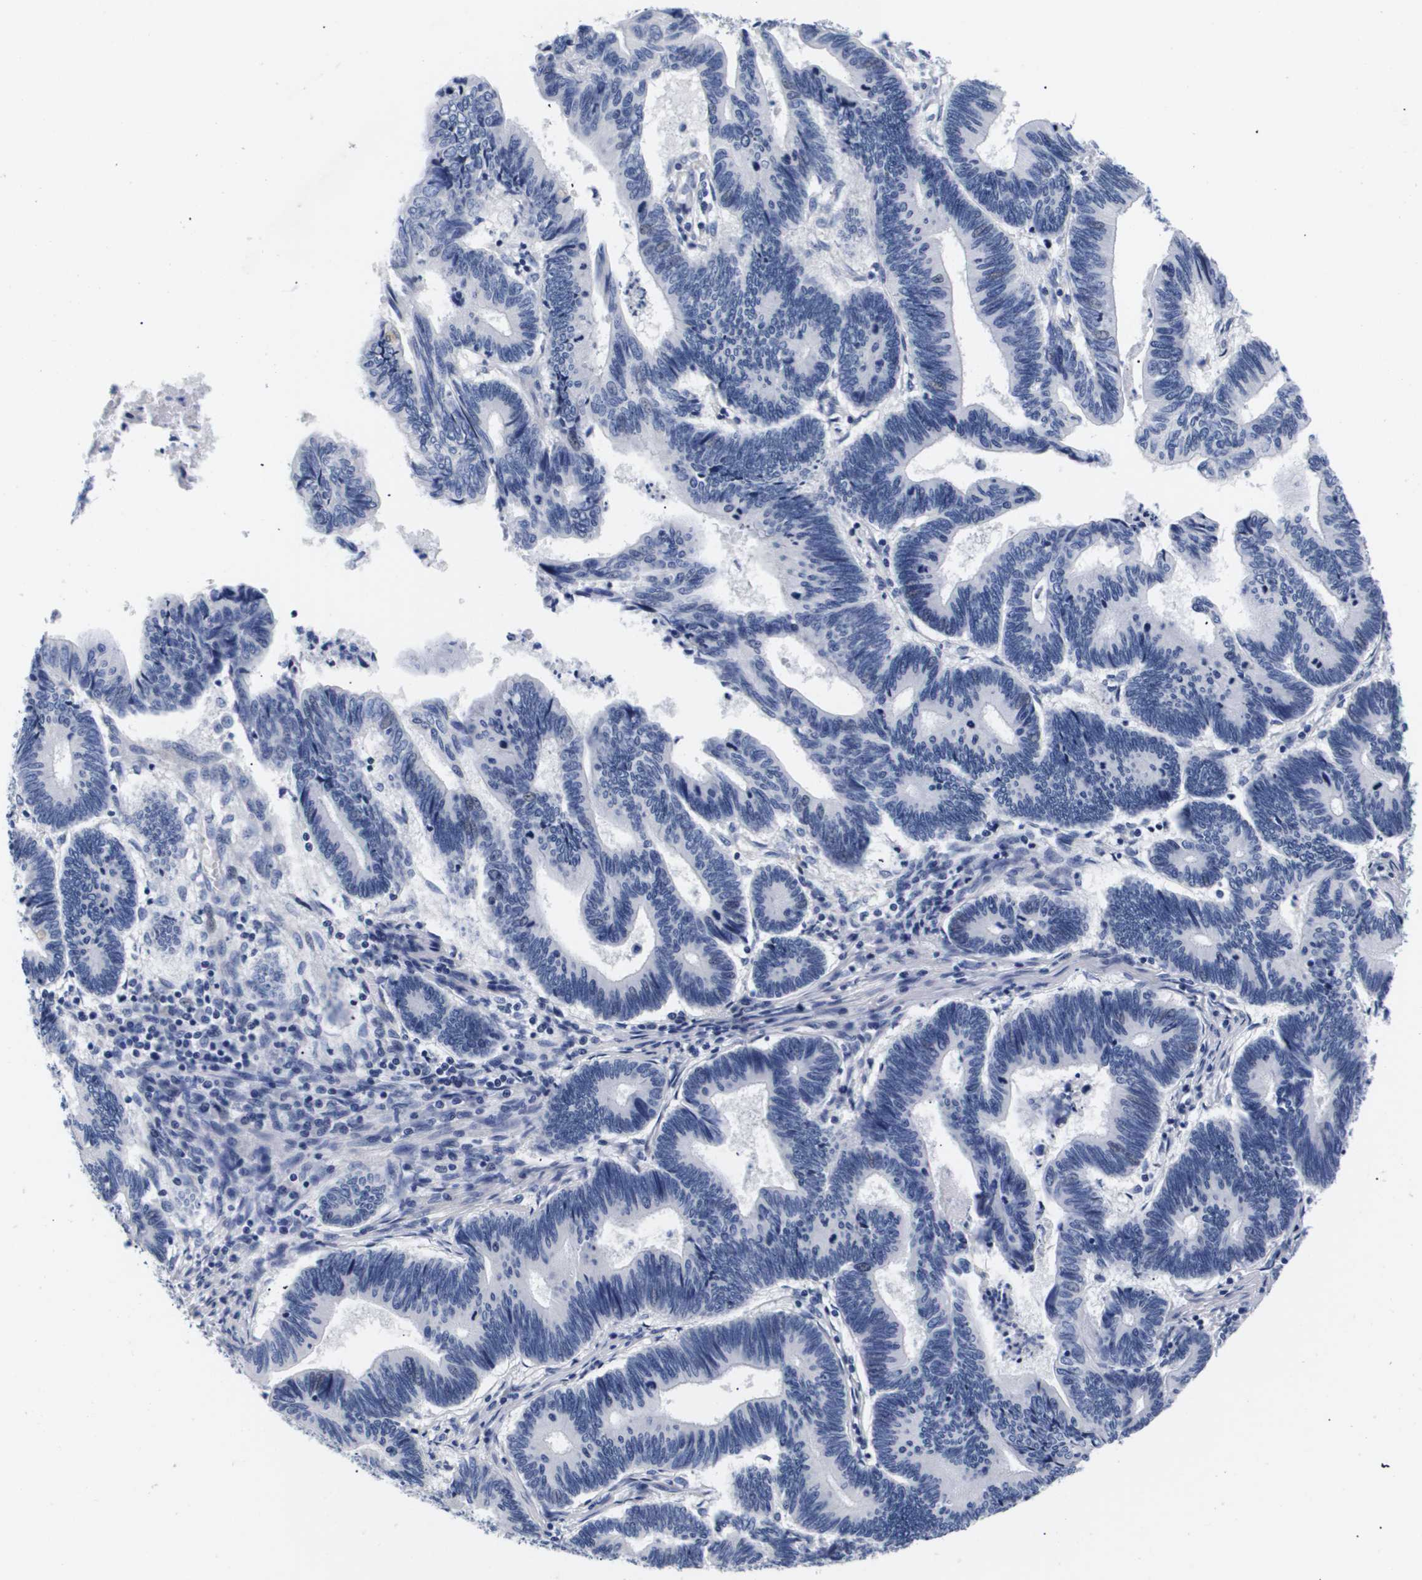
{"staining": {"intensity": "negative", "quantity": "none", "location": "none"}, "tissue": "pancreatic cancer", "cell_type": "Tumor cells", "image_type": "cancer", "snomed": [{"axis": "morphology", "description": "Adenocarcinoma, NOS"}, {"axis": "topography", "description": "Pancreas"}], "caption": "Immunohistochemistry of human pancreatic adenocarcinoma displays no positivity in tumor cells. The staining is performed using DAB brown chromogen with nuclei counter-stained in using hematoxylin.", "gene": "ATP6V0A4", "patient": {"sex": "female", "age": 70}}